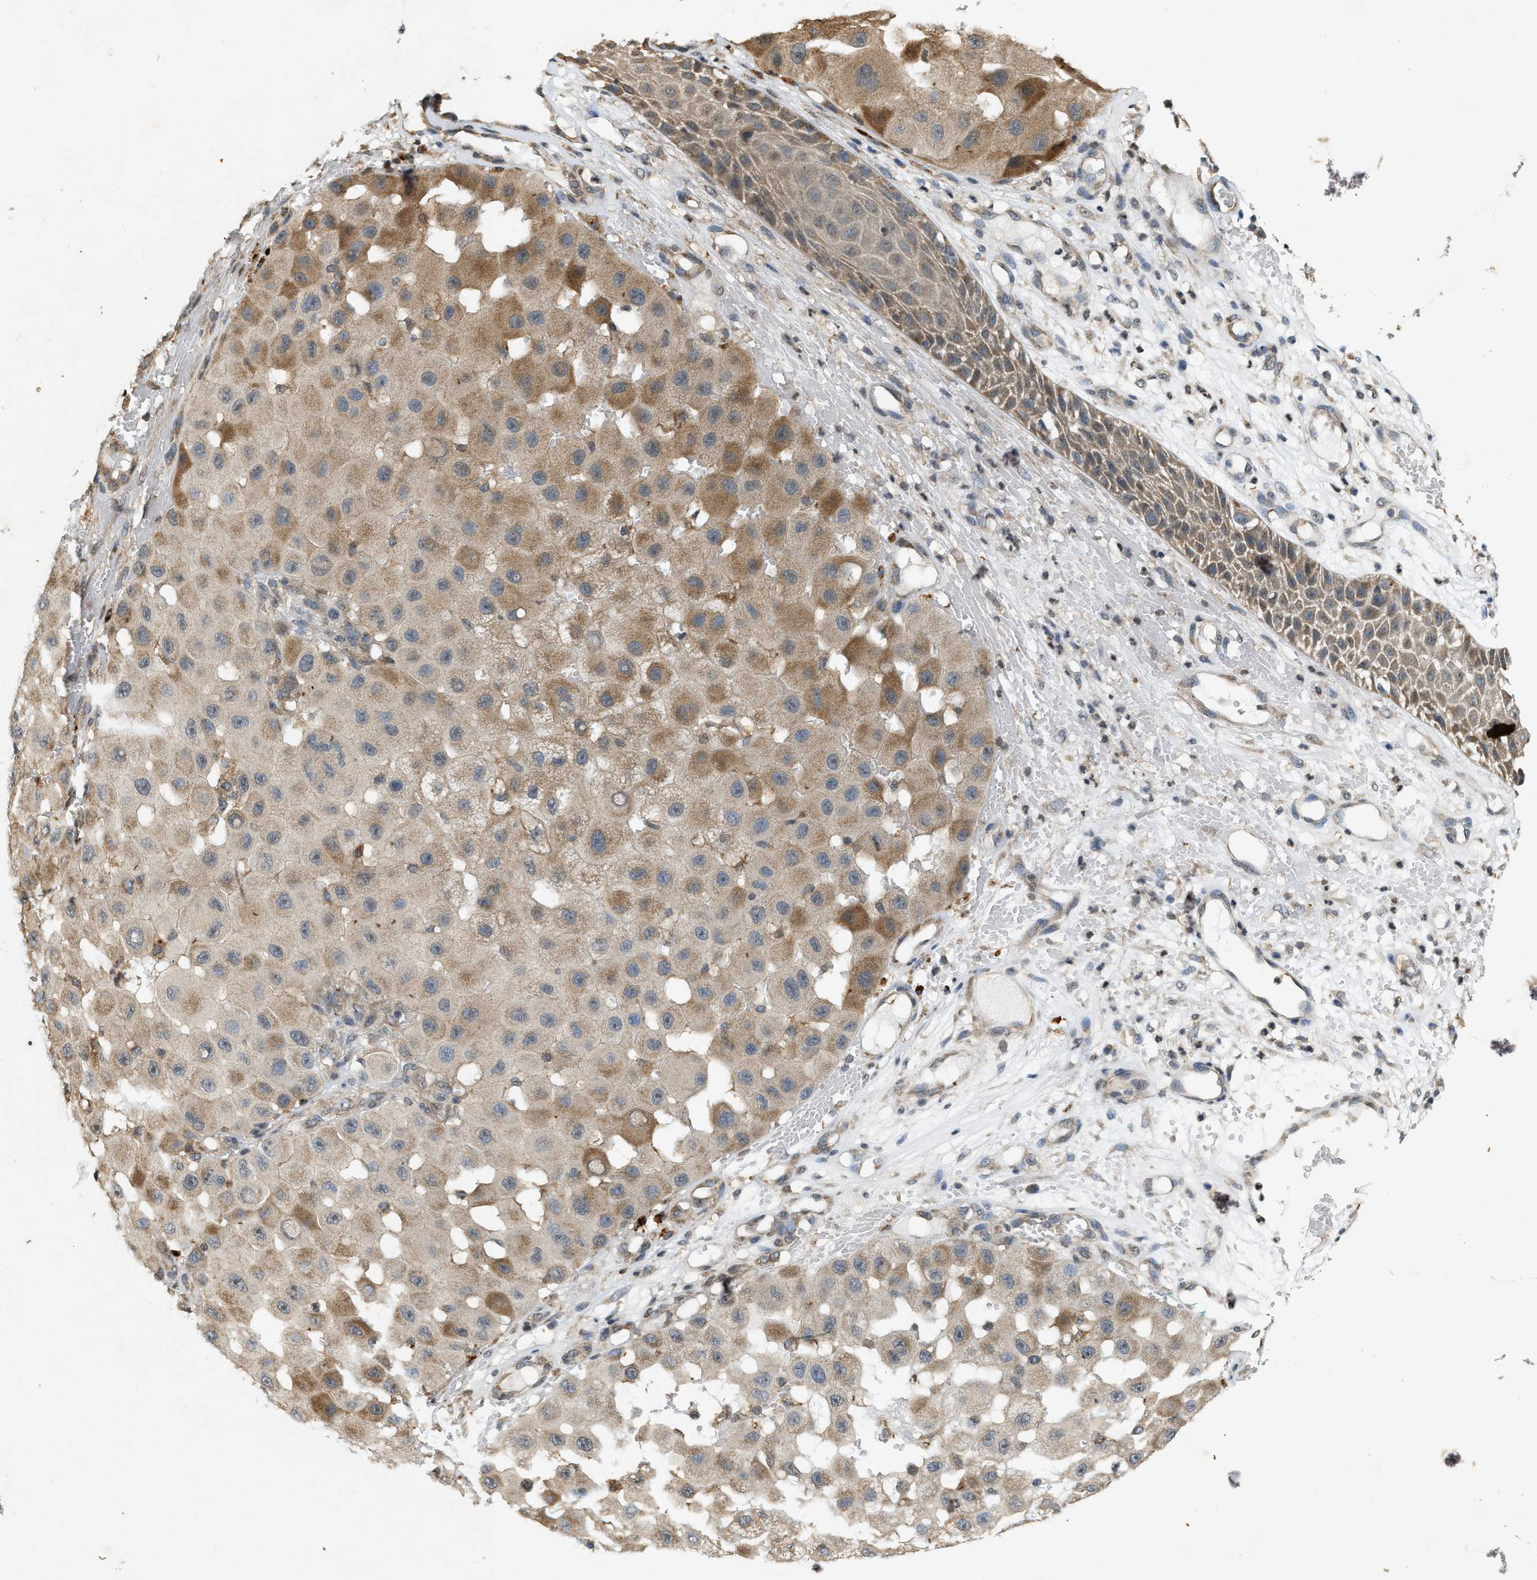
{"staining": {"intensity": "weak", "quantity": ">75%", "location": "cytoplasmic/membranous"}, "tissue": "melanoma", "cell_type": "Tumor cells", "image_type": "cancer", "snomed": [{"axis": "morphology", "description": "Malignant melanoma, NOS"}, {"axis": "topography", "description": "Skin"}], "caption": "About >75% of tumor cells in human malignant melanoma display weak cytoplasmic/membranous protein positivity as visualized by brown immunohistochemical staining.", "gene": "KIF21A", "patient": {"sex": "female", "age": 81}}